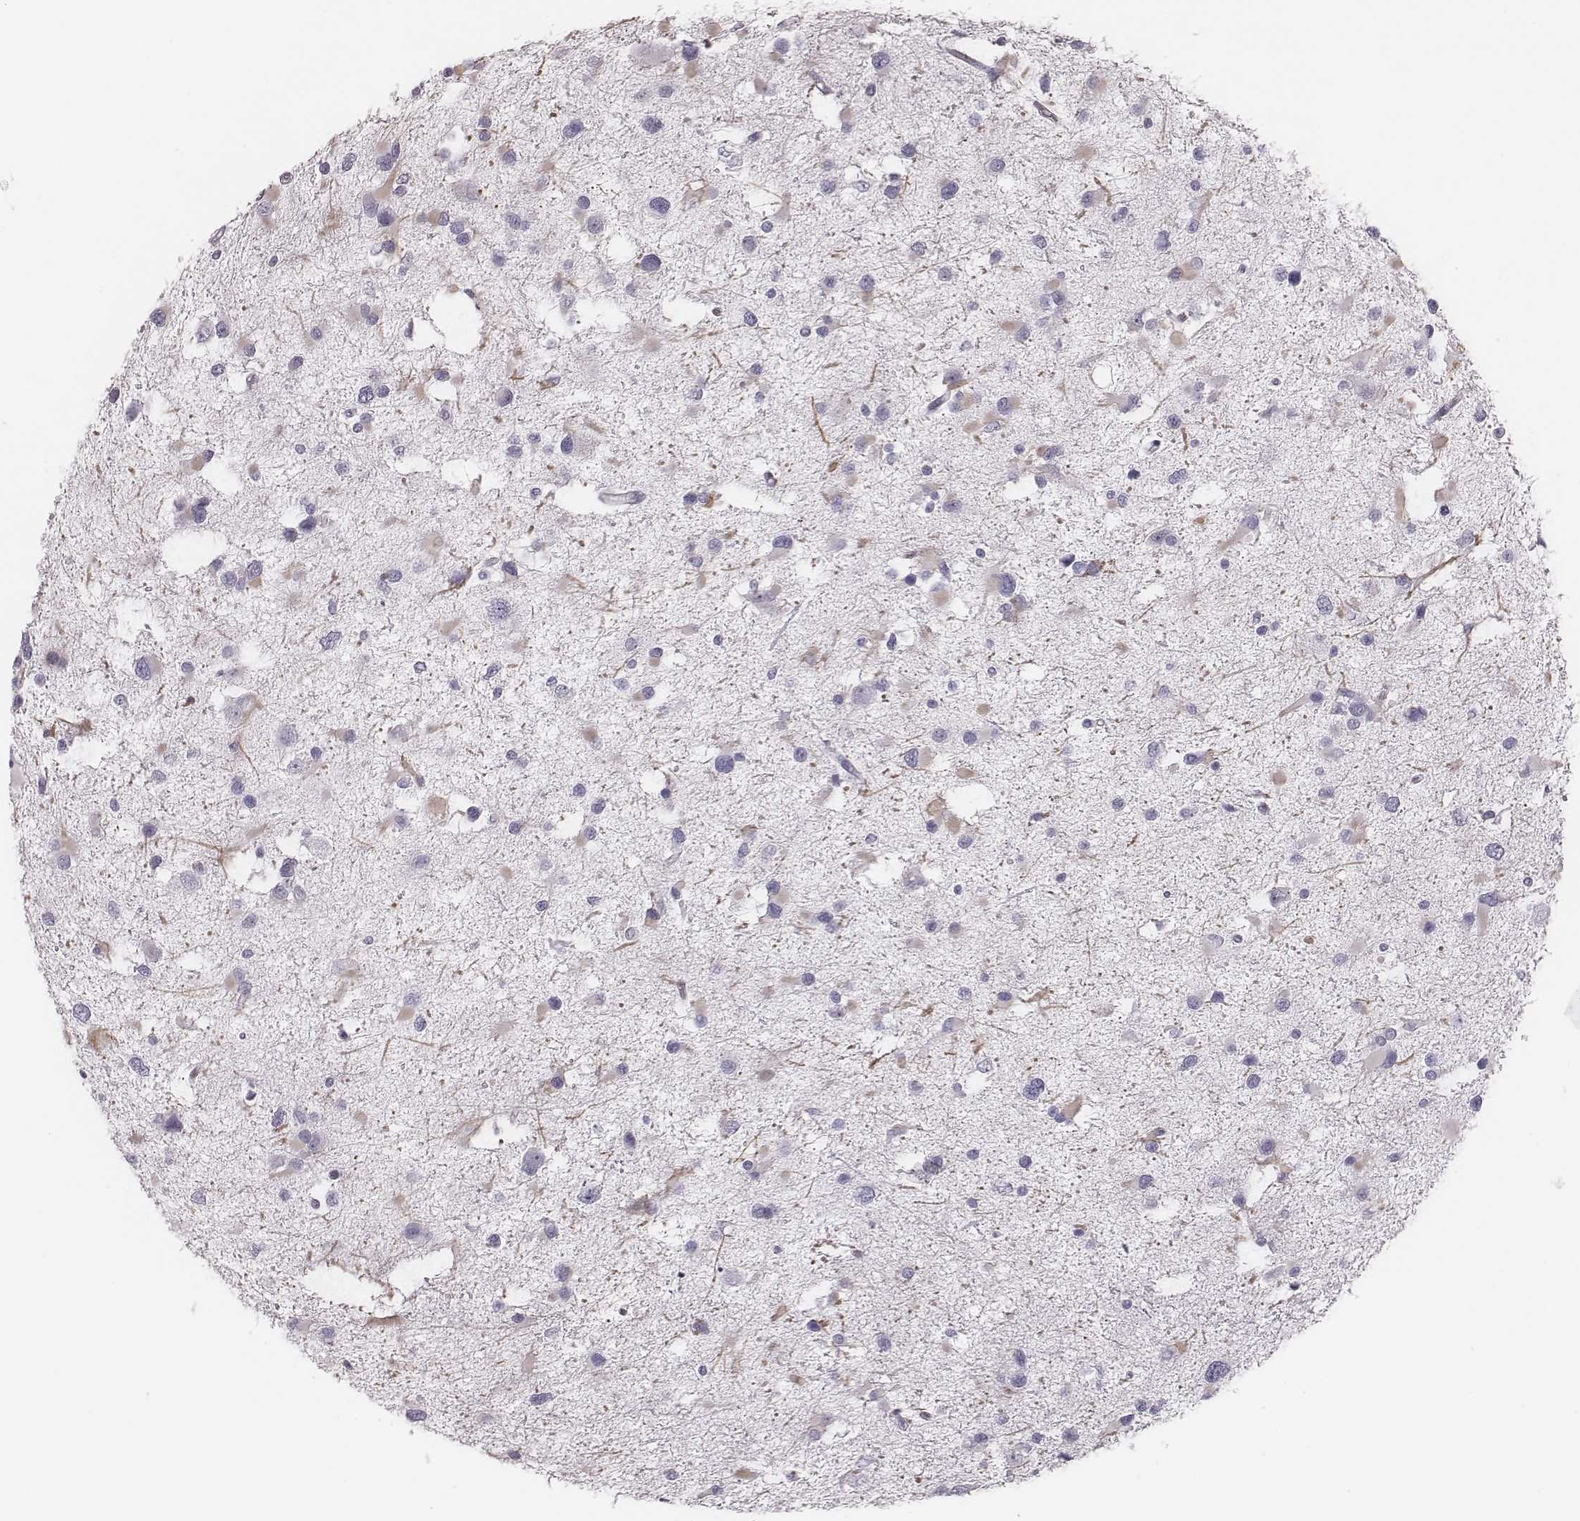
{"staining": {"intensity": "negative", "quantity": "none", "location": "none"}, "tissue": "glioma", "cell_type": "Tumor cells", "image_type": "cancer", "snomed": [{"axis": "morphology", "description": "Glioma, malignant, Low grade"}, {"axis": "topography", "description": "Brain"}], "caption": "The immunohistochemistry micrograph has no significant expression in tumor cells of glioma tissue. (DAB (3,3'-diaminobenzidine) IHC visualized using brightfield microscopy, high magnification).", "gene": "ZNF365", "patient": {"sex": "female", "age": 32}}